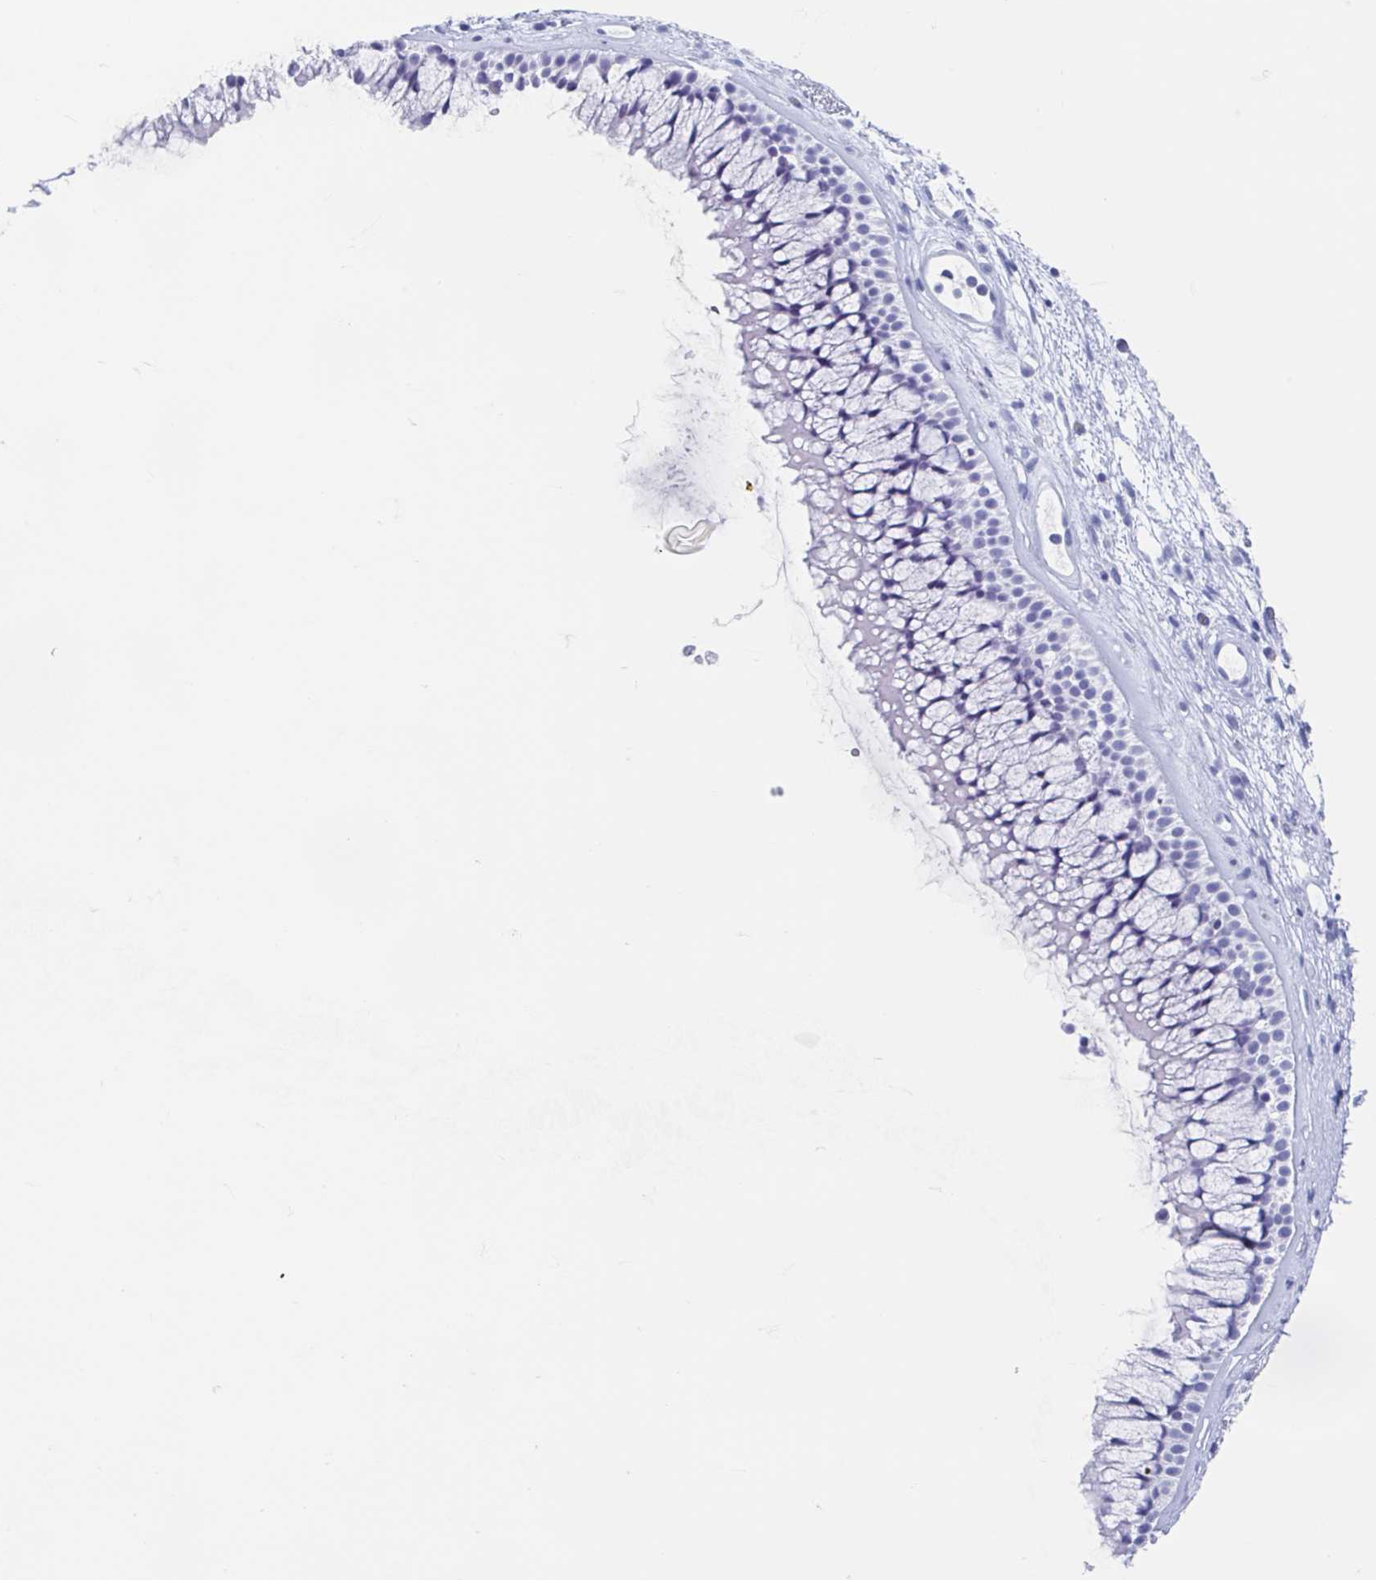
{"staining": {"intensity": "negative", "quantity": "none", "location": "none"}, "tissue": "nasopharynx", "cell_type": "Respiratory epithelial cells", "image_type": "normal", "snomed": [{"axis": "morphology", "description": "Normal tissue, NOS"}, {"axis": "topography", "description": "Nasopharynx"}], "caption": "This is an immunohistochemistry (IHC) image of unremarkable nasopharynx. There is no positivity in respiratory epithelial cells.", "gene": "HDGFL1", "patient": {"sex": "female", "age": 75}}